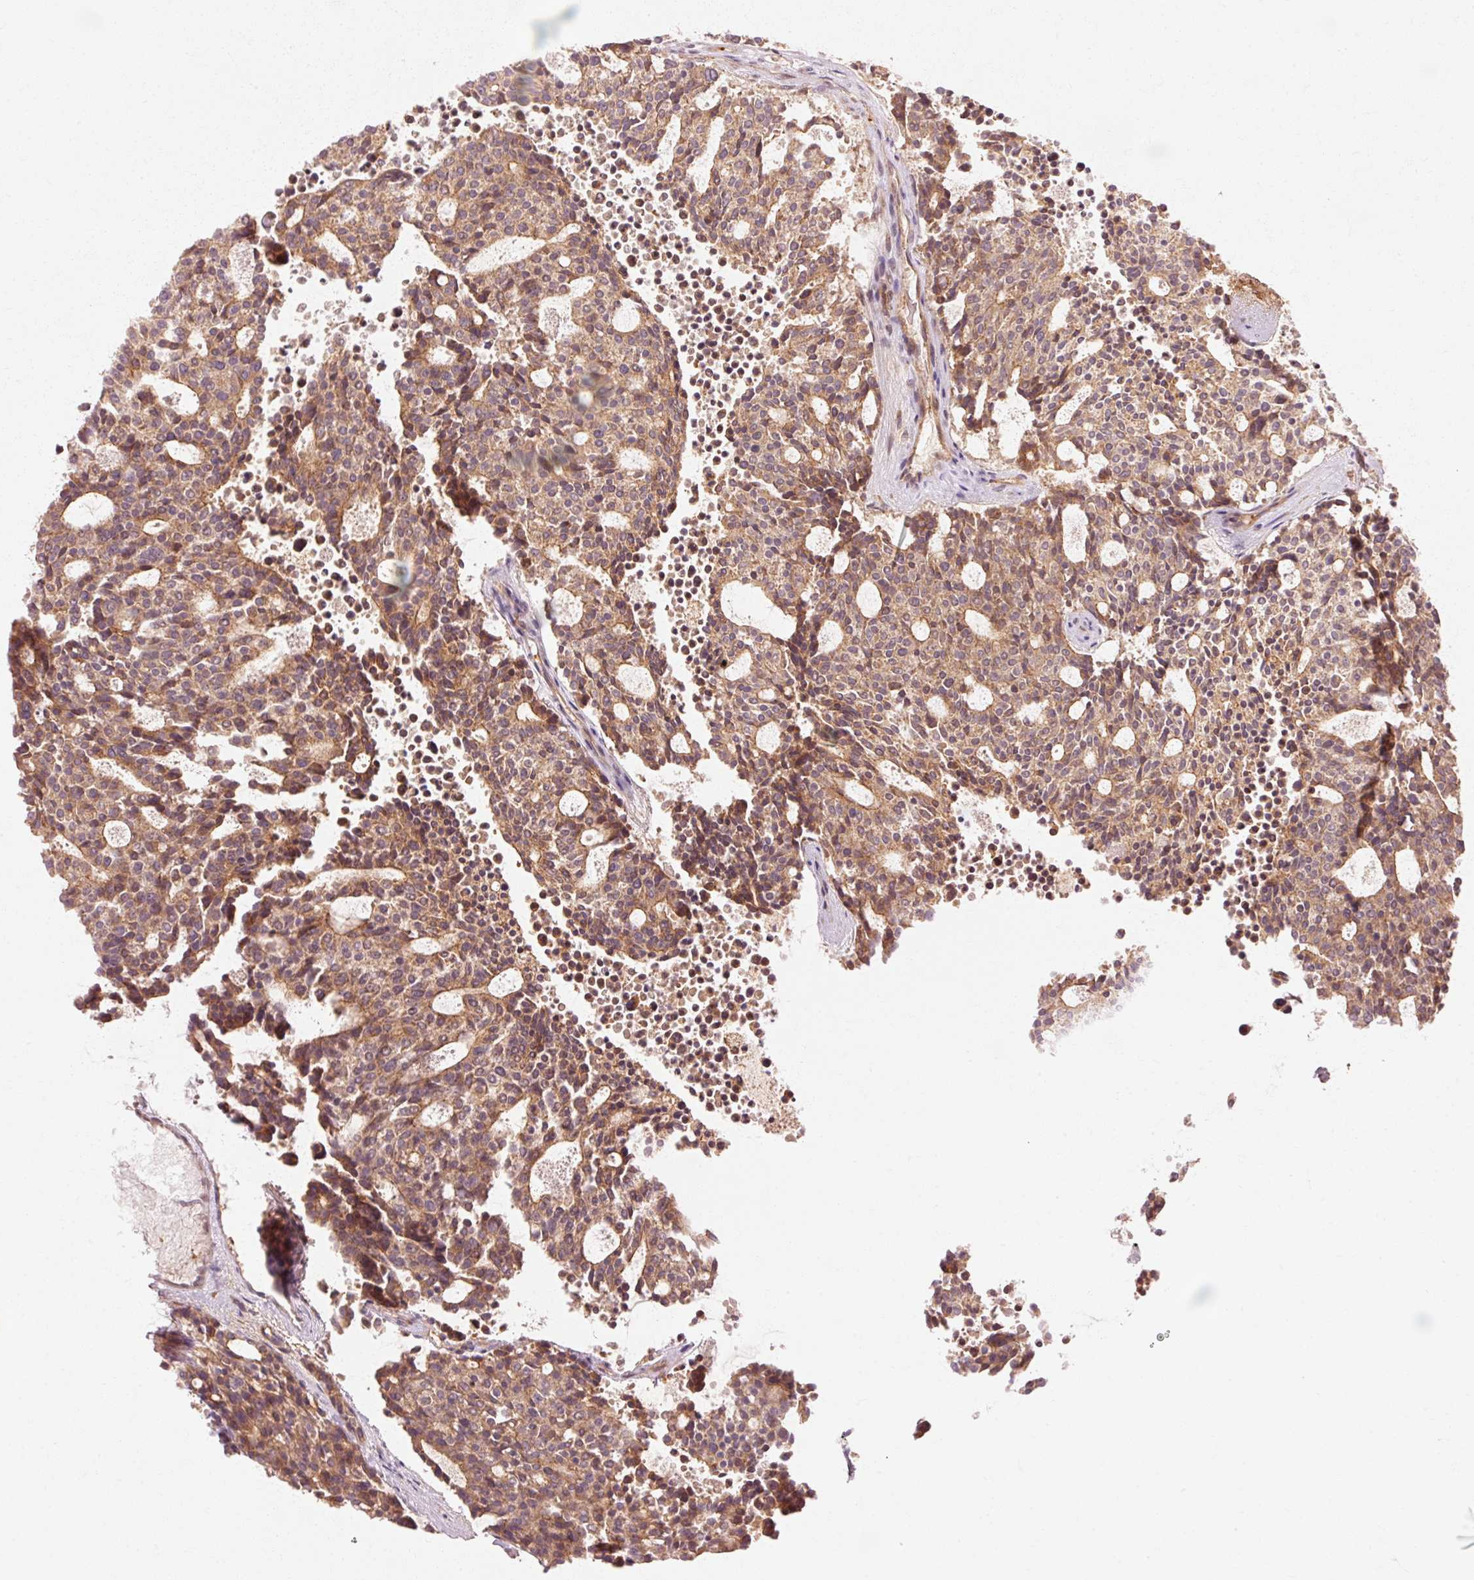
{"staining": {"intensity": "moderate", "quantity": ">75%", "location": "cytoplasmic/membranous"}, "tissue": "carcinoid", "cell_type": "Tumor cells", "image_type": "cancer", "snomed": [{"axis": "morphology", "description": "Carcinoid, malignant, NOS"}, {"axis": "topography", "description": "Pancreas"}], "caption": "Immunohistochemical staining of malignant carcinoid demonstrates moderate cytoplasmic/membranous protein expression in approximately >75% of tumor cells.", "gene": "CTNNA1", "patient": {"sex": "female", "age": 54}}